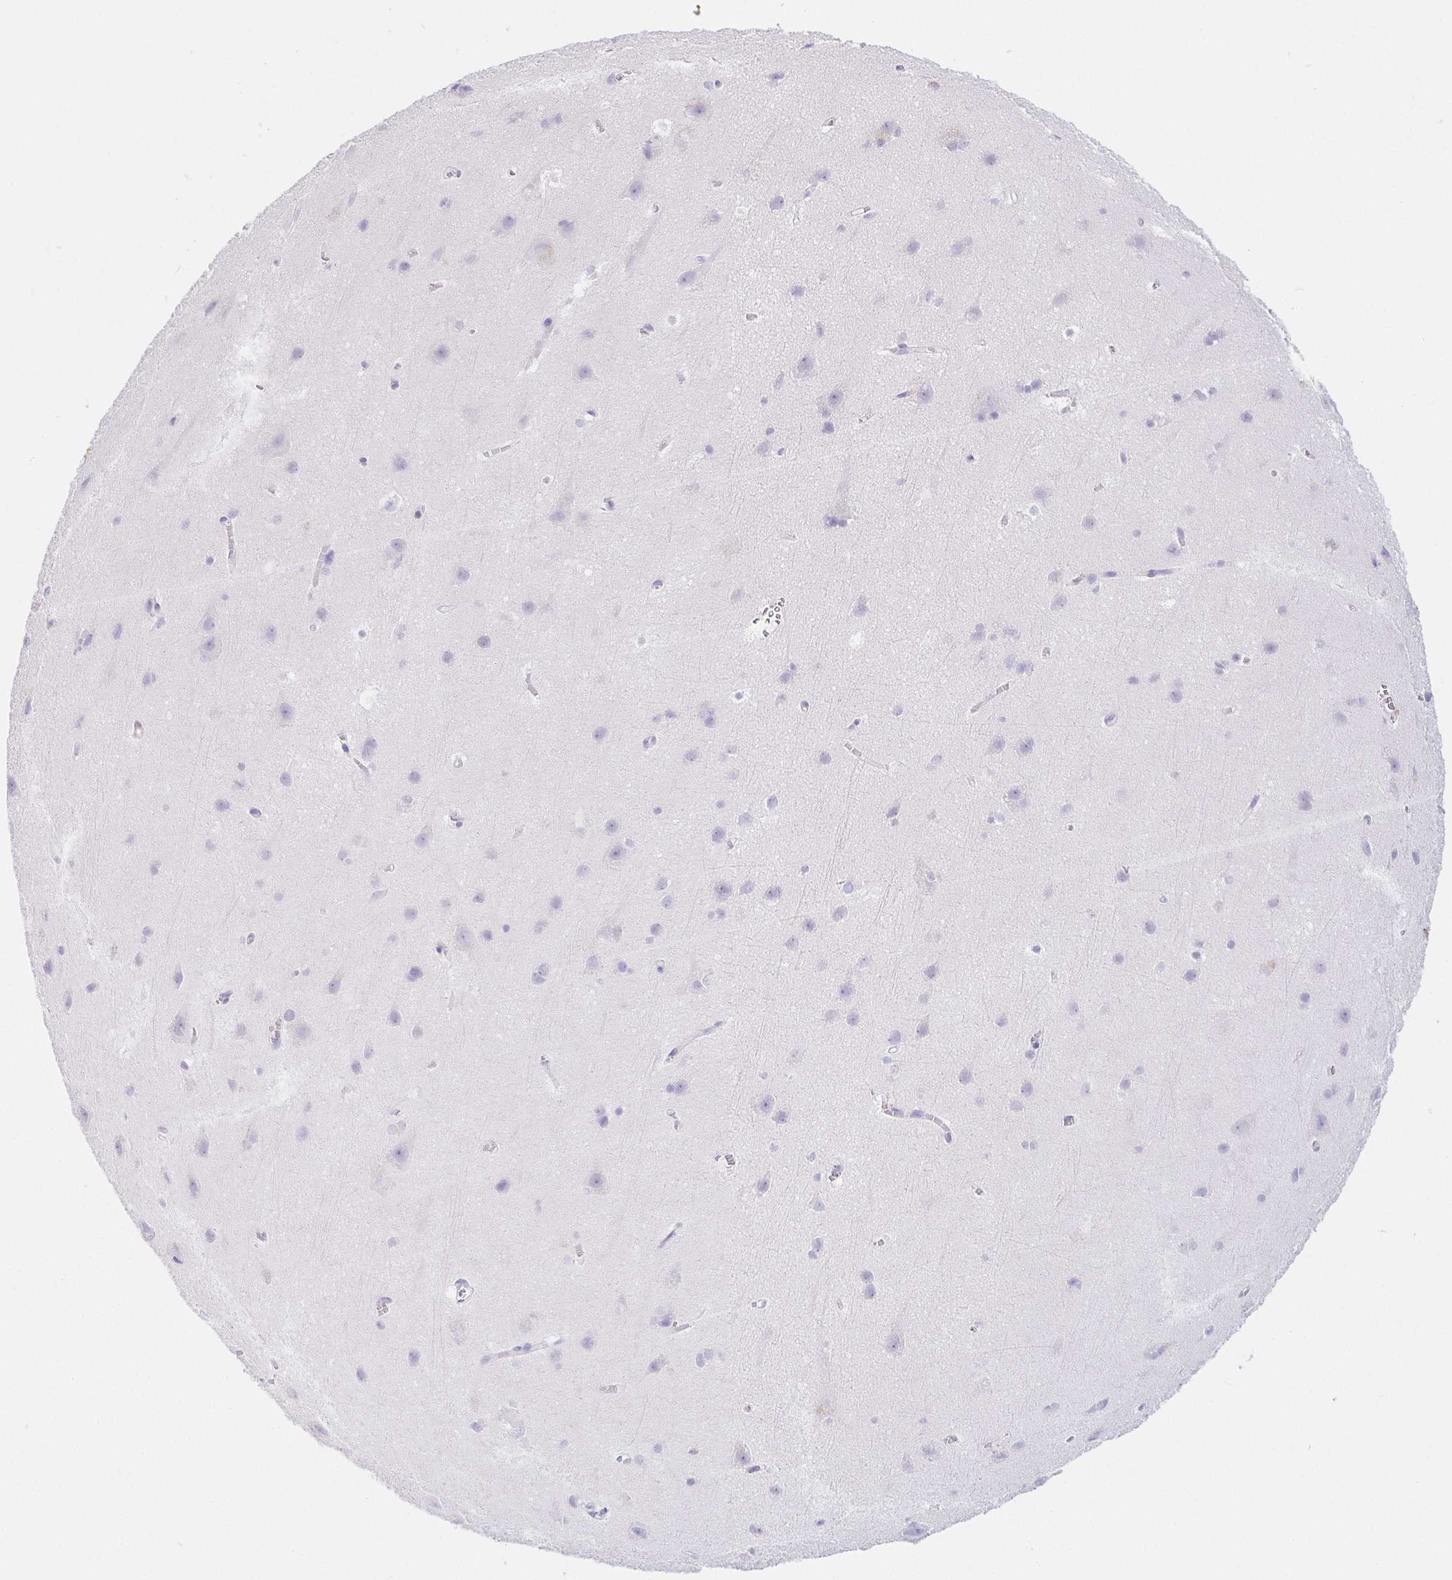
{"staining": {"intensity": "negative", "quantity": "none", "location": "none"}, "tissue": "cerebral cortex", "cell_type": "Endothelial cells", "image_type": "normal", "snomed": [{"axis": "morphology", "description": "Normal tissue, NOS"}, {"axis": "topography", "description": "Cerebral cortex"}], "caption": "Endothelial cells are negative for protein expression in unremarkable human cerebral cortex. (DAB (3,3'-diaminobenzidine) immunohistochemistry (IHC) visualized using brightfield microscopy, high magnification).", "gene": "PNLIP", "patient": {"sex": "male", "age": 37}}